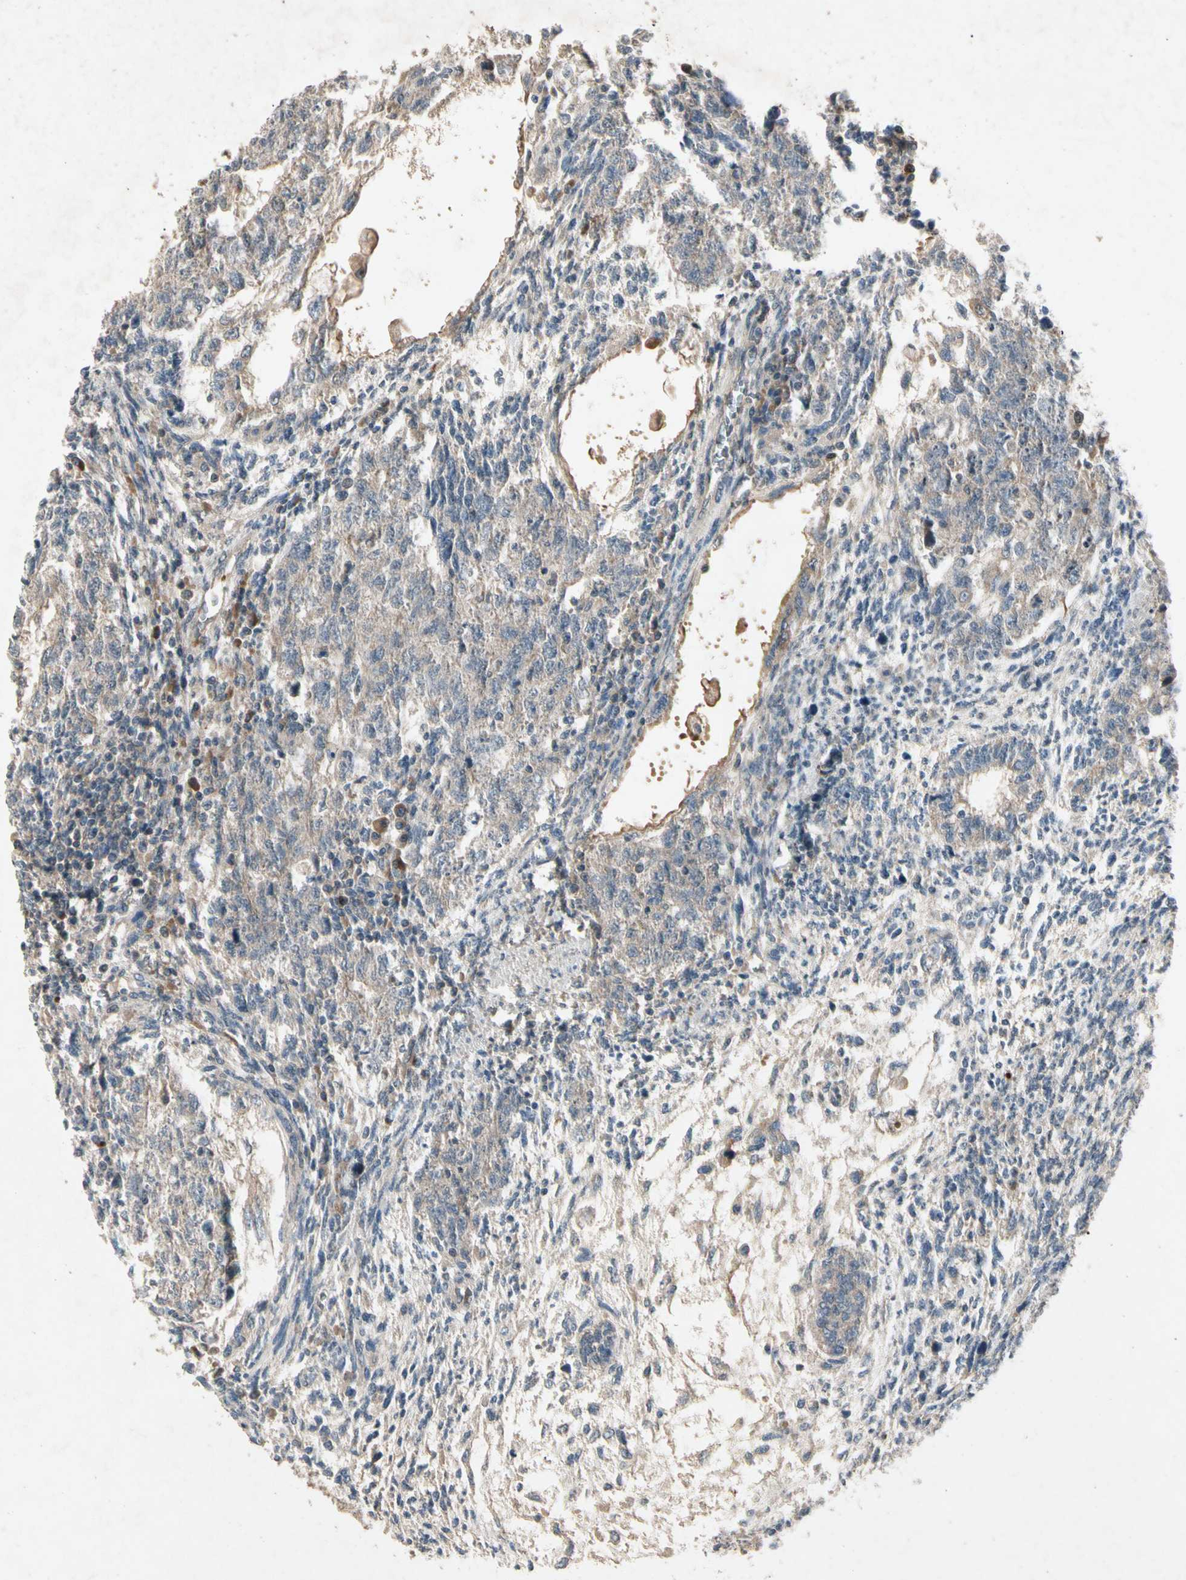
{"staining": {"intensity": "weak", "quantity": ">75%", "location": "cytoplasmic/membranous"}, "tissue": "testis cancer", "cell_type": "Tumor cells", "image_type": "cancer", "snomed": [{"axis": "morphology", "description": "Normal tissue, NOS"}, {"axis": "morphology", "description": "Carcinoma, Embryonal, NOS"}, {"axis": "topography", "description": "Testis"}], "caption": "A high-resolution image shows IHC staining of testis embryonal carcinoma, which displays weak cytoplasmic/membranous staining in about >75% of tumor cells. The staining is performed using DAB brown chromogen to label protein expression. The nuclei are counter-stained blue using hematoxylin.", "gene": "GPLD1", "patient": {"sex": "male", "age": 36}}